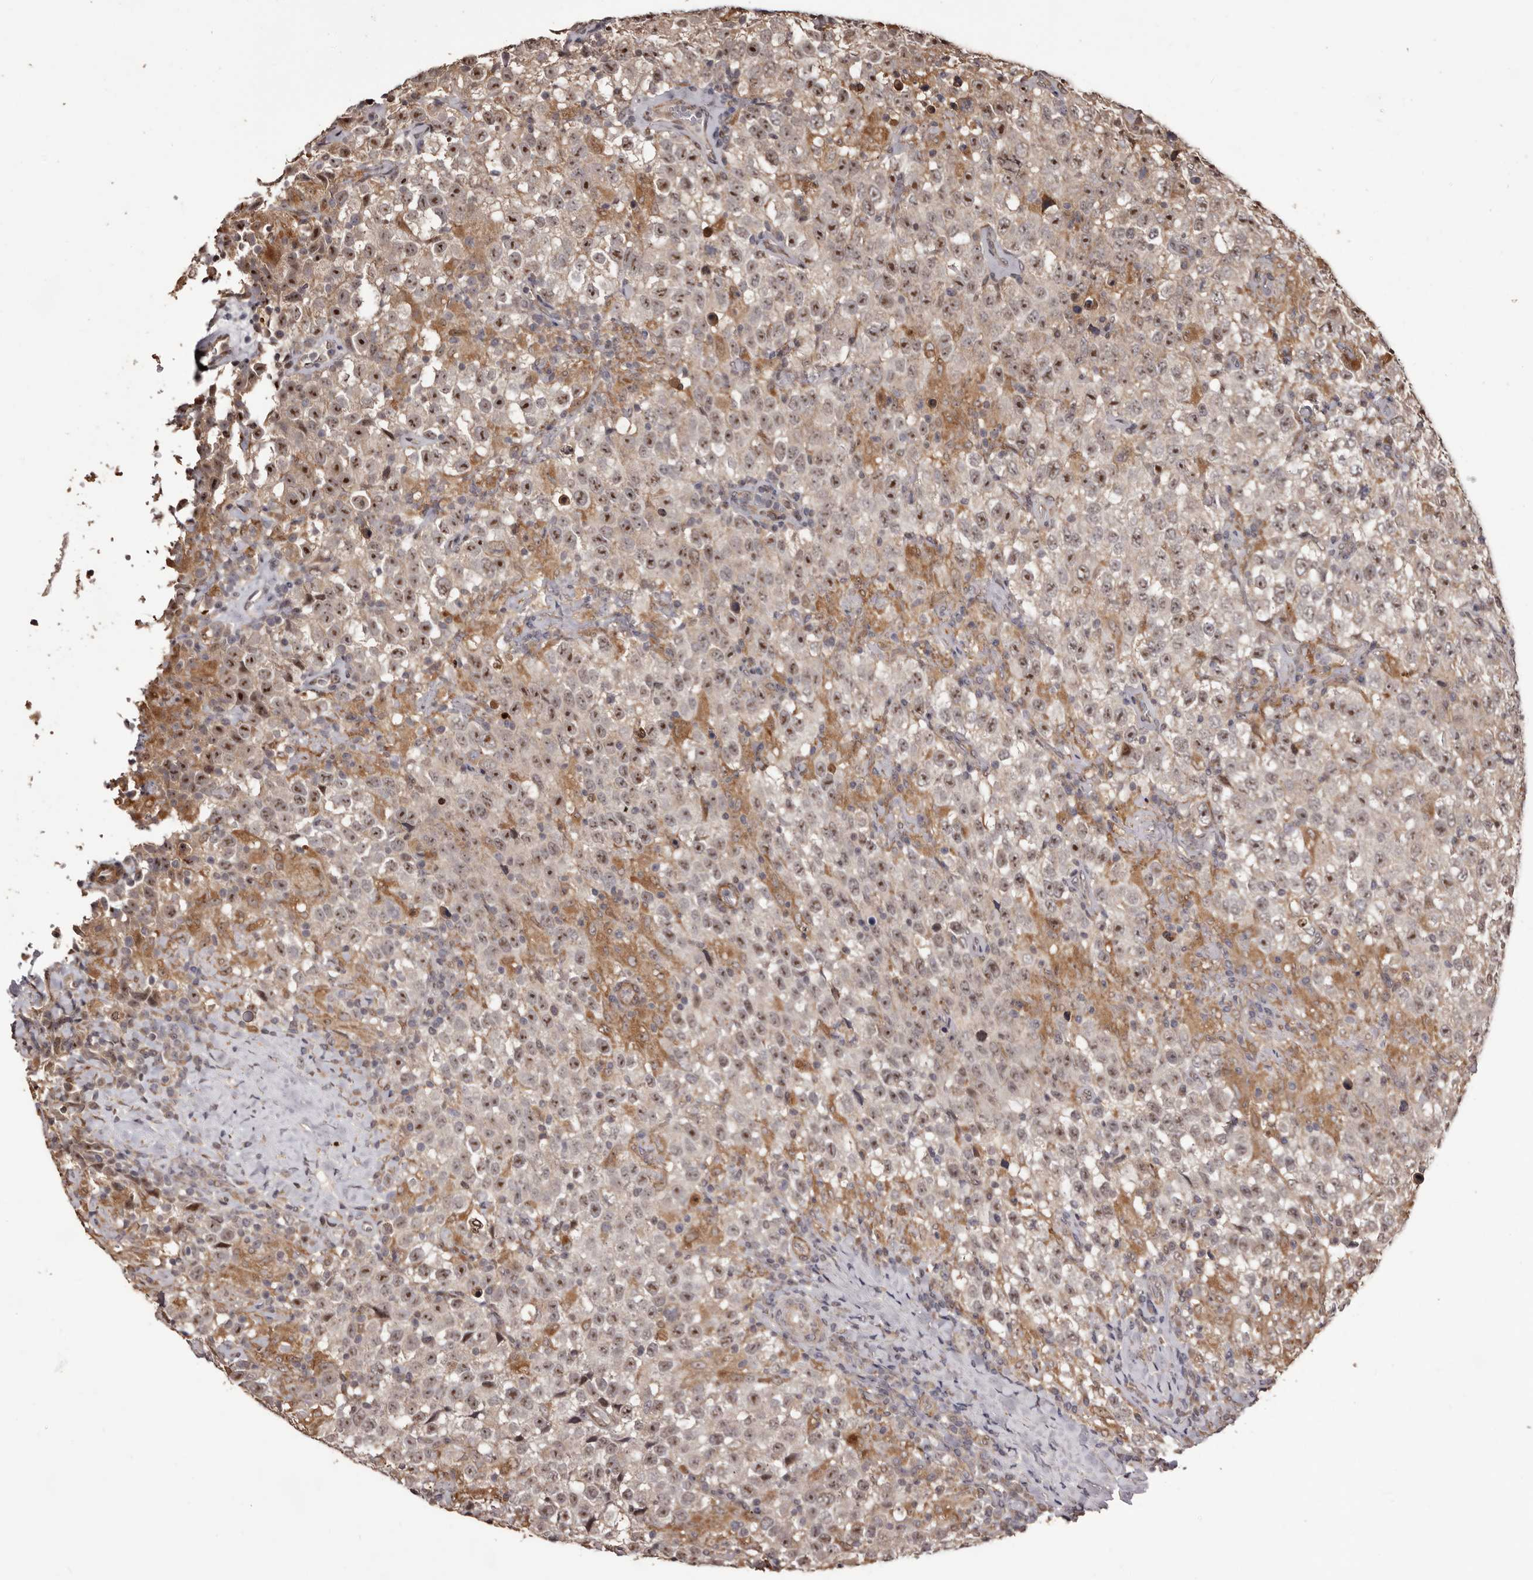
{"staining": {"intensity": "strong", "quantity": "25%-75%", "location": "nuclear"}, "tissue": "testis cancer", "cell_type": "Tumor cells", "image_type": "cancer", "snomed": [{"axis": "morphology", "description": "Seminoma, NOS"}, {"axis": "topography", "description": "Testis"}], "caption": "Immunohistochemical staining of human testis cancer demonstrates strong nuclear protein staining in approximately 25%-75% of tumor cells.", "gene": "ZCCHC7", "patient": {"sex": "male", "age": 41}}